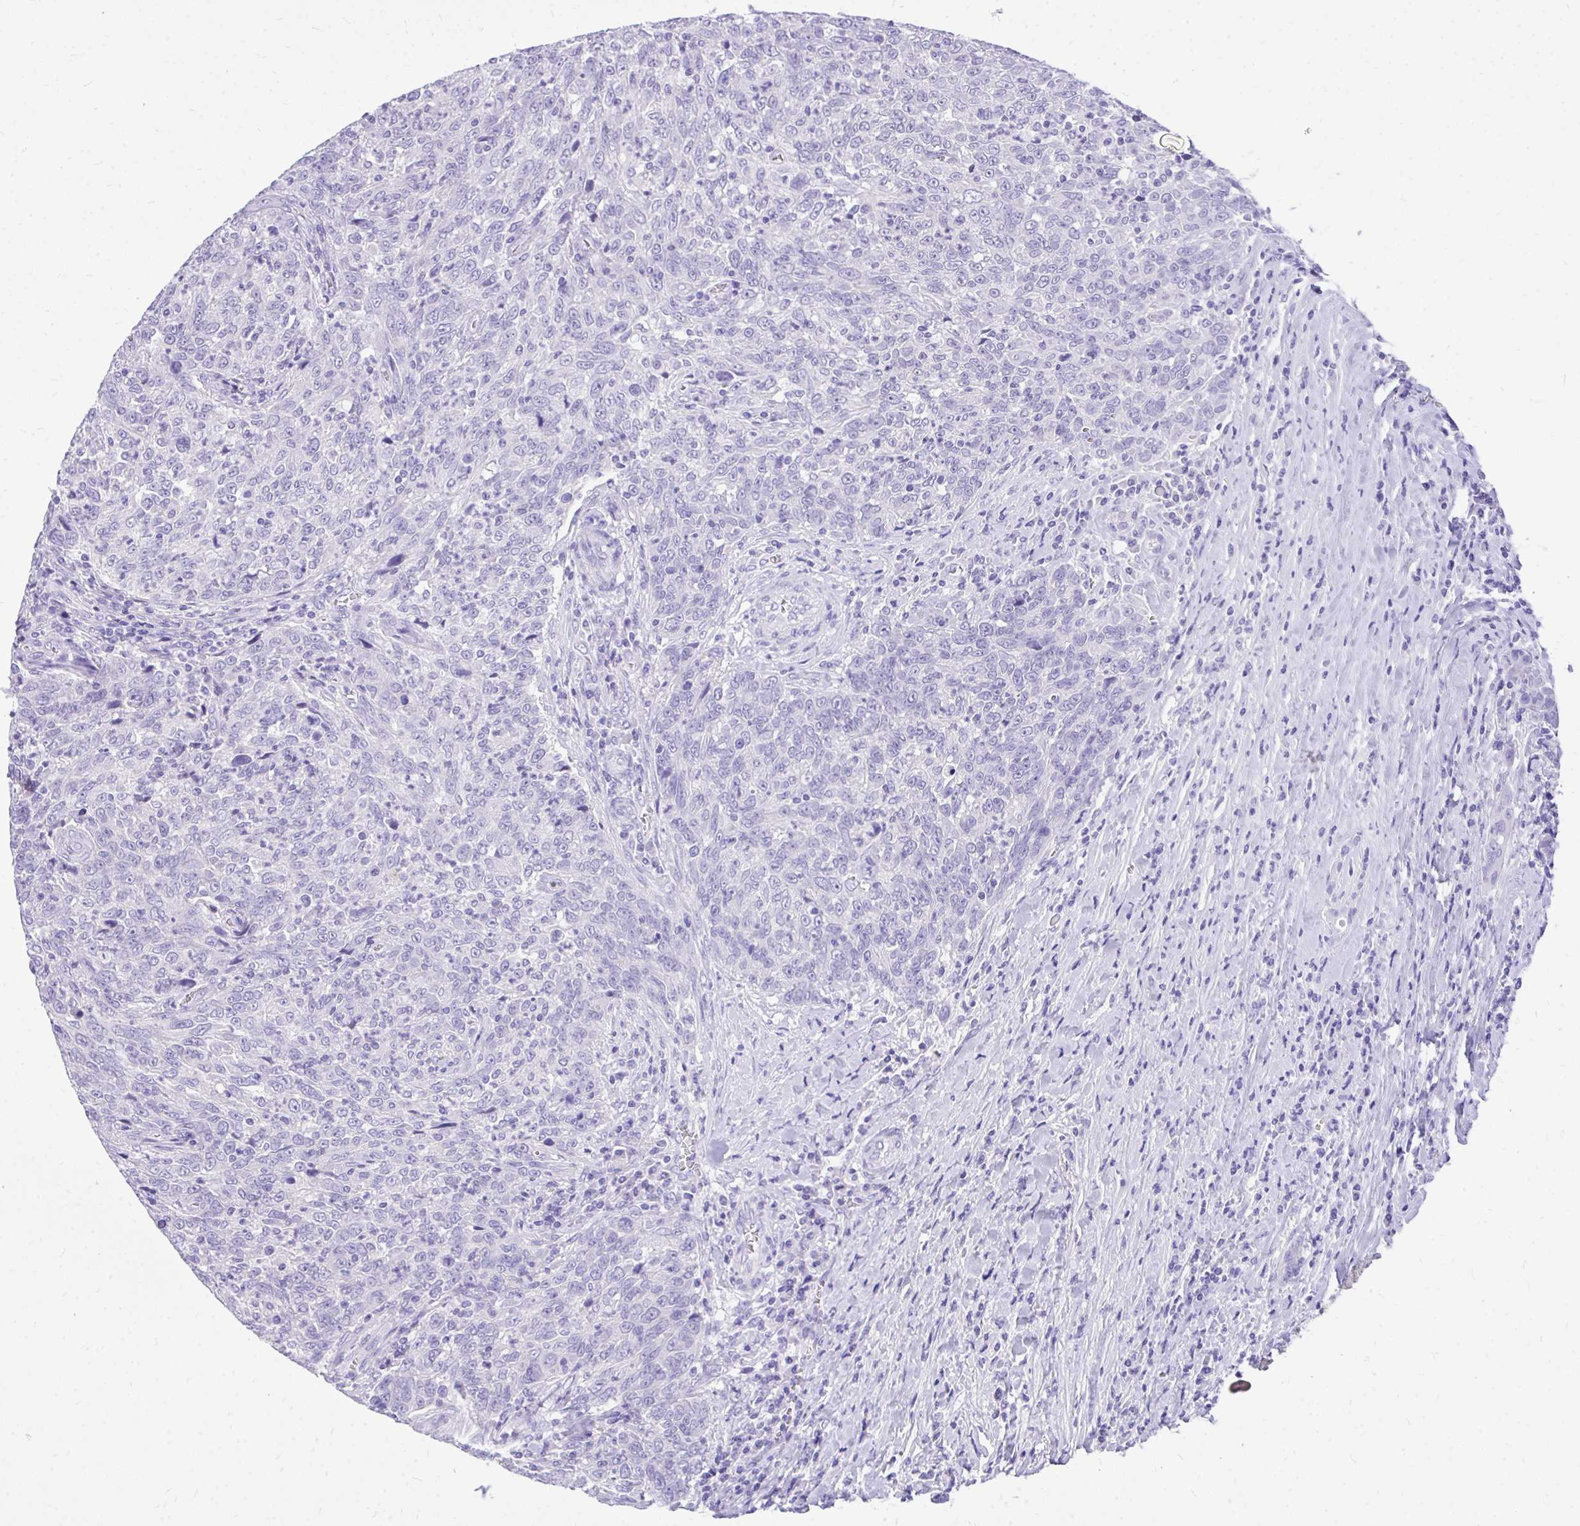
{"staining": {"intensity": "negative", "quantity": "none", "location": "none"}, "tissue": "breast cancer", "cell_type": "Tumor cells", "image_type": "cancer", "snomed": [{"axis": "morphology", "description": "Duct carcinoma"}, {"axis": "topography", "description": "Breast"}], "caption": "This is an immunohistochemistry (IHC) histopathology image of breast infiltrating ductal carcinoma. There is no expression in tumor cells.", "gene": "MON1A", "patient": {"sex": "female", "age": 50}}